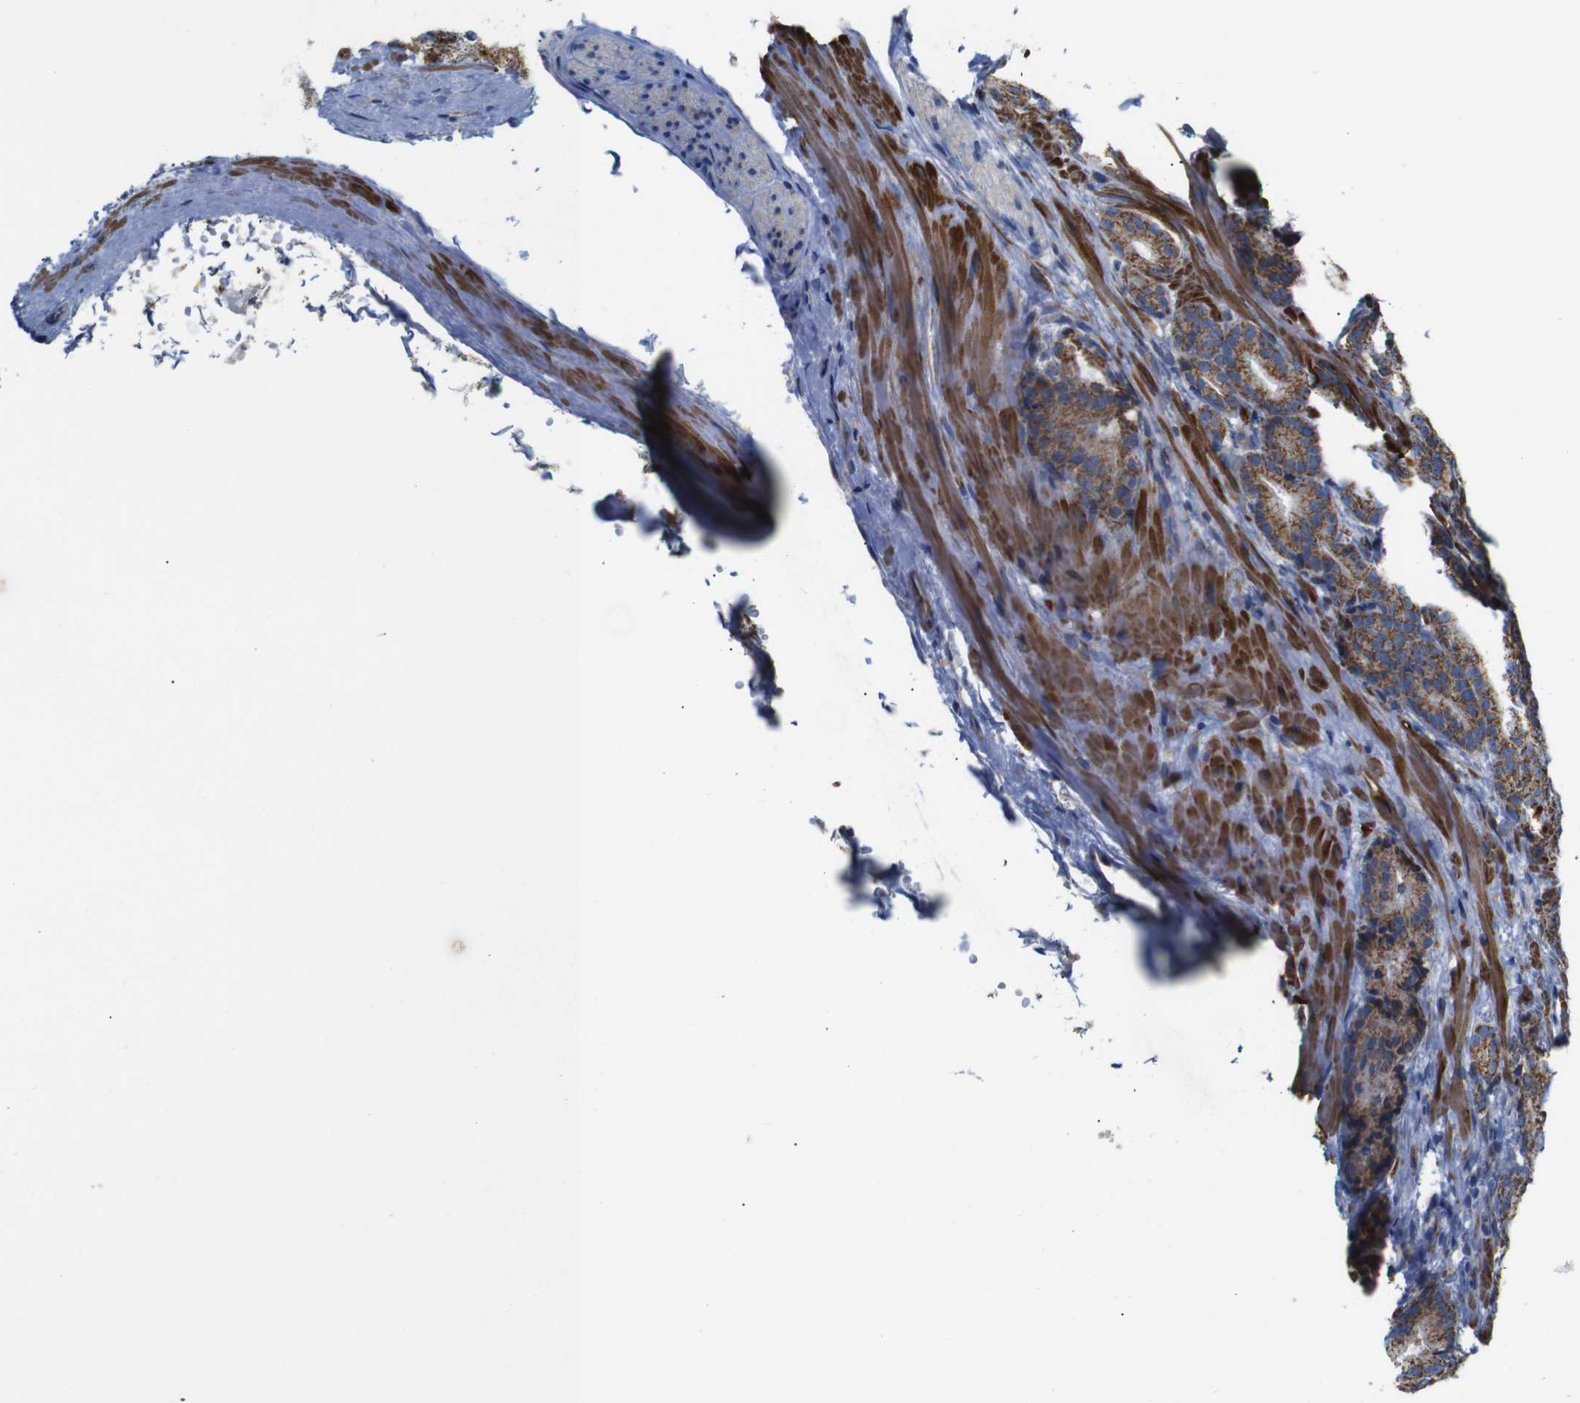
{"staining": {"intensity": "moderate", "quantity": ">75%", "location": "cytoplasmic/membranous"}, "tissue": "prostate cancer", "cell_type": "Tumor cells", "image_type": "cancer", "snomed": [{"axis": "morphology", "description": "Adenocarcinoma, High grade"}, {"axis": "topography", "description": "Prostate"}], "caption": "Adenocarcinoma (high-grade) (prostate) stained with a brown dye reveals moderate cytoplasmic/membranous positive positivity in about >75% of tumor cells.", "gene": "FAM171B", "patient": {"sex": "male", "age": 61}}